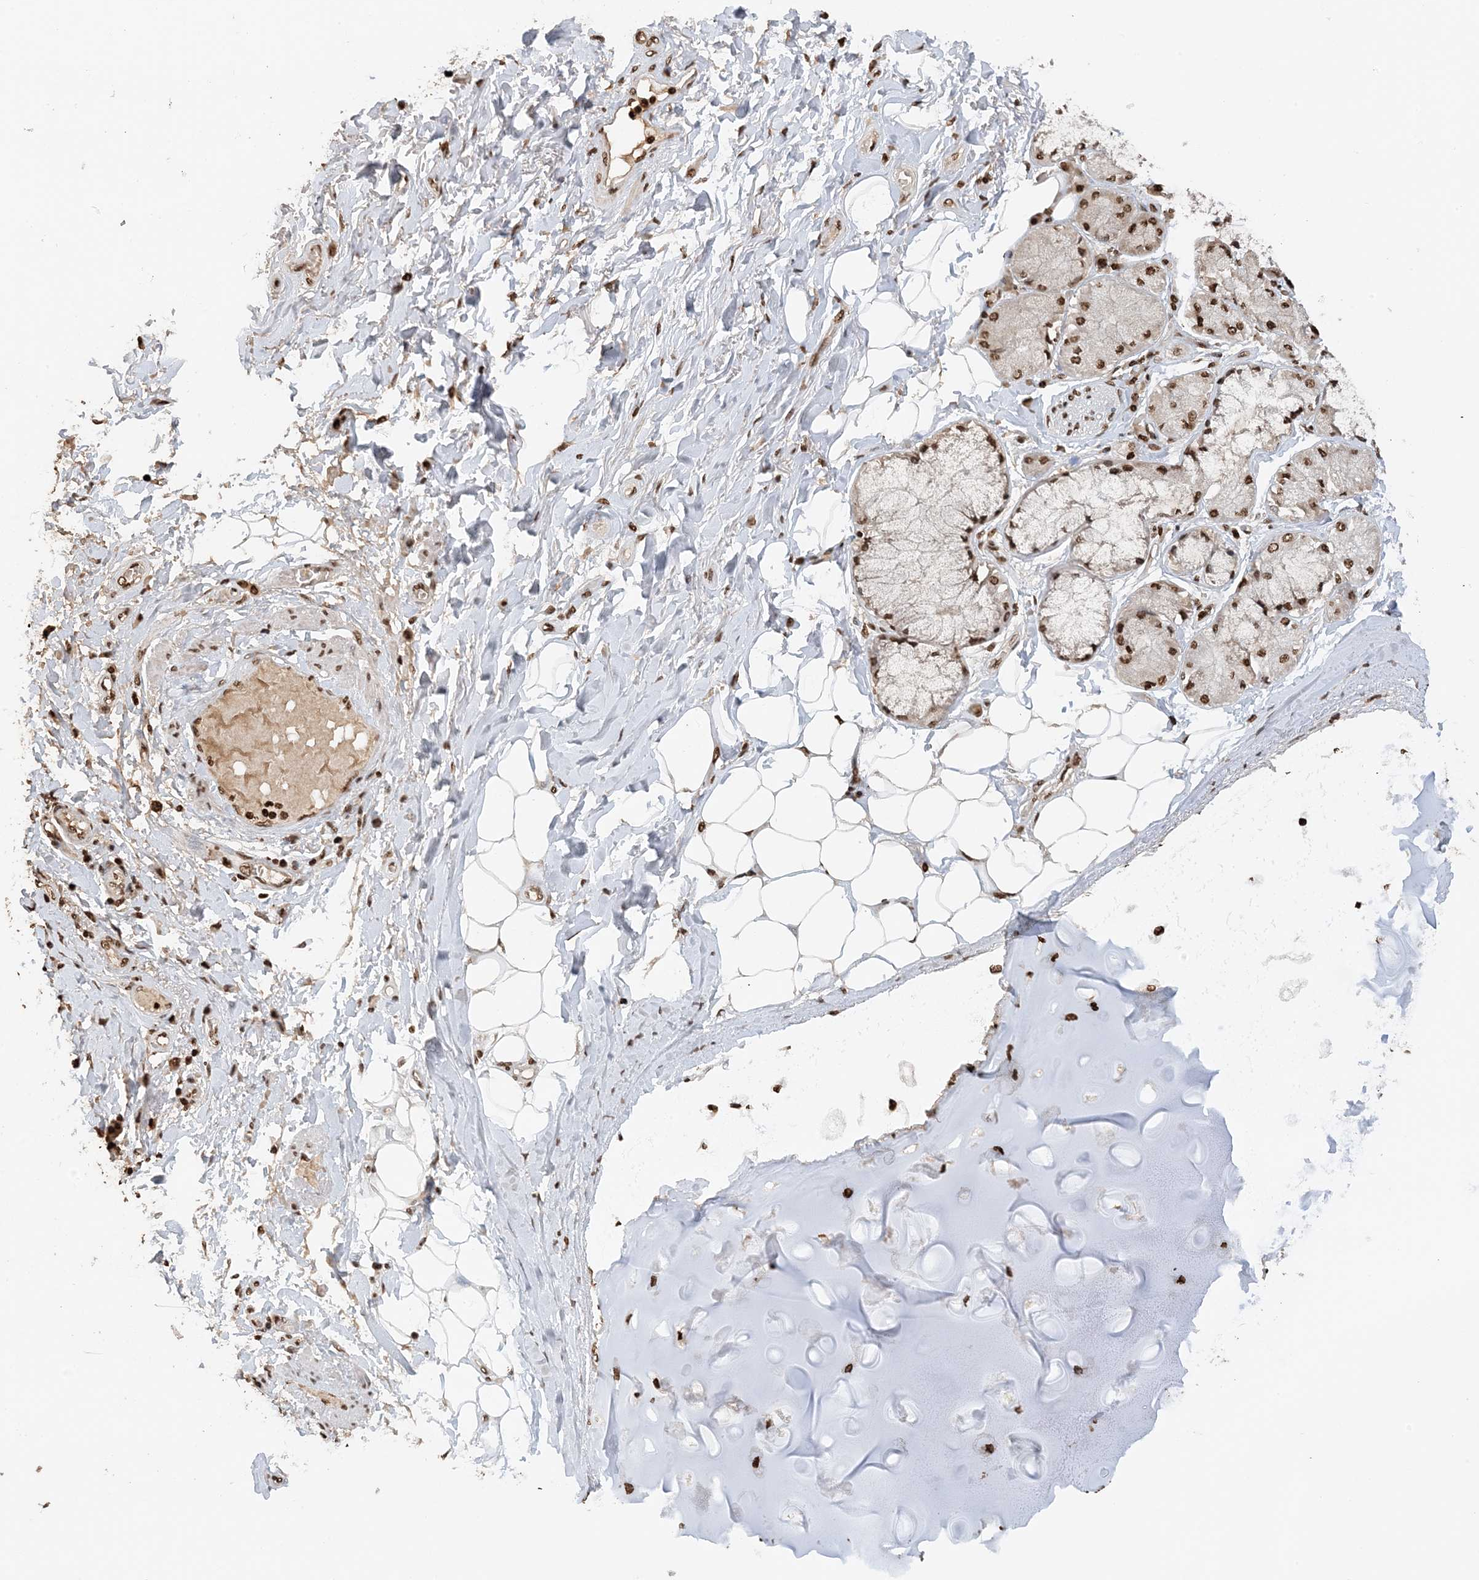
{"staining": {"intensity": "strong", "quantity": ">75%", "location": "nuclear"}, "tissue": "adipose tissue", "cell_type": "Adipocytes", "image_type": "normal", "snomed": [{"axis": "morphology", "description": "Normal tissue, NOS"}, {"axis": "topography", "description": "Cartilage tissue"}, {"axis": "topography", "description": "Bronchus"}, {"axis": "topography", "description": "Lung"}, {"axis": "topography", "description": "Peripheral nerve tissue"}], "caption": "A photomicrograph showing strong nuclear positivity in about >75% of adipocytes in benign adipose tissue, as visualized by brown immunohistochemical staining.", "gene": "H3", "patient": {"sex": "female", "age": 49}}